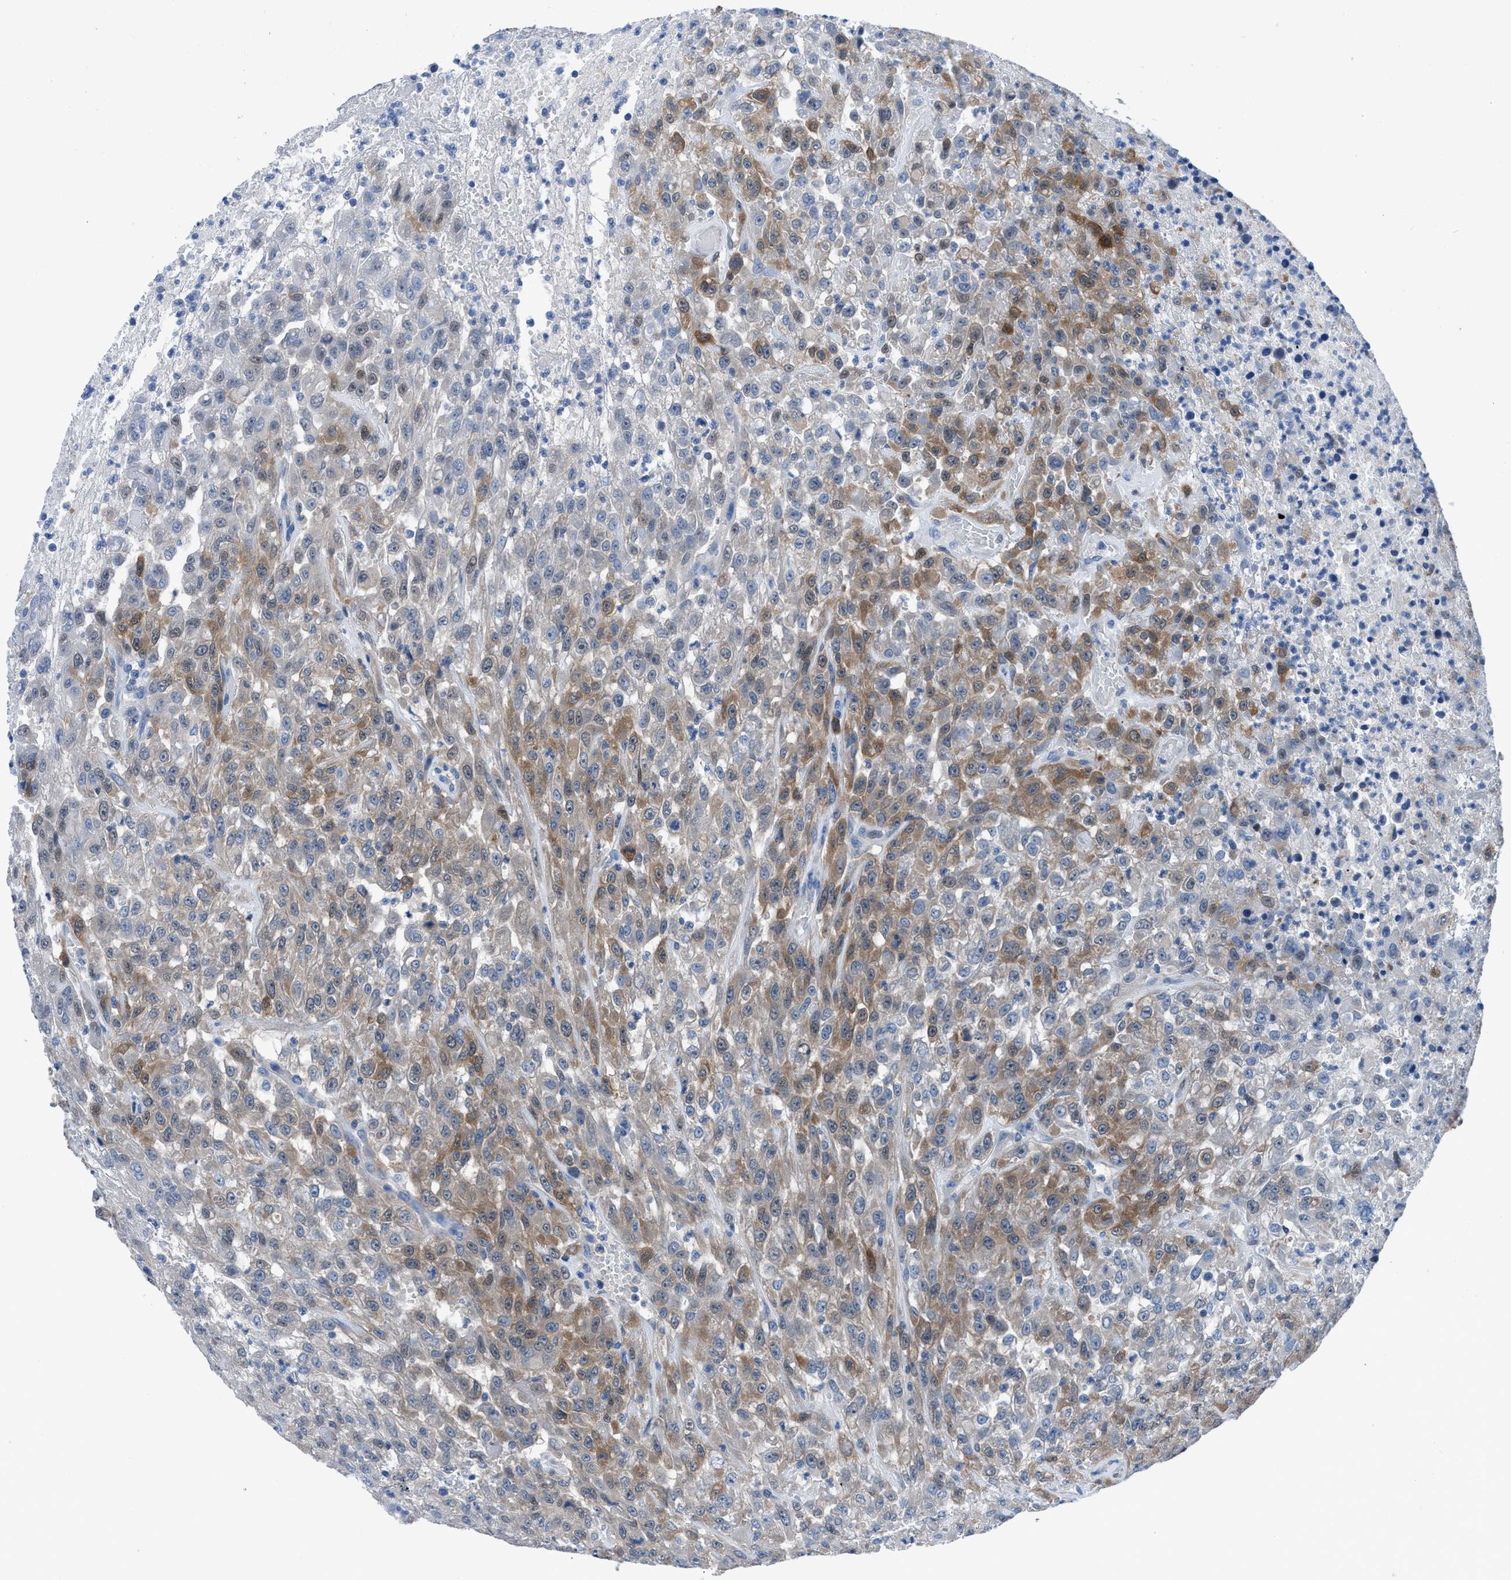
{"staining": {"intensity": "moderate", "quantity": "25%-75%", "location": "cytoplasmic/membranous"}, "tissue": "urothelial cancer", "cell_type": "Tumor cells", "image_type": "cancer", "snomed": [{"axis": "morphology", "description": "Urothelial carcinoma, High grade"}, {"axis": "topography", "description": "Urinary bladder"}], "caption": "This photomicrograph displays immunohistochemistry (IHC) staining of high-grade urothelial carcinoma, with medium moderate cytoplasmic/membranous expression in about 25%-75% of tumor cells.", "gene": "UAP1", "patient": {"sex": "male", "age": 46}}